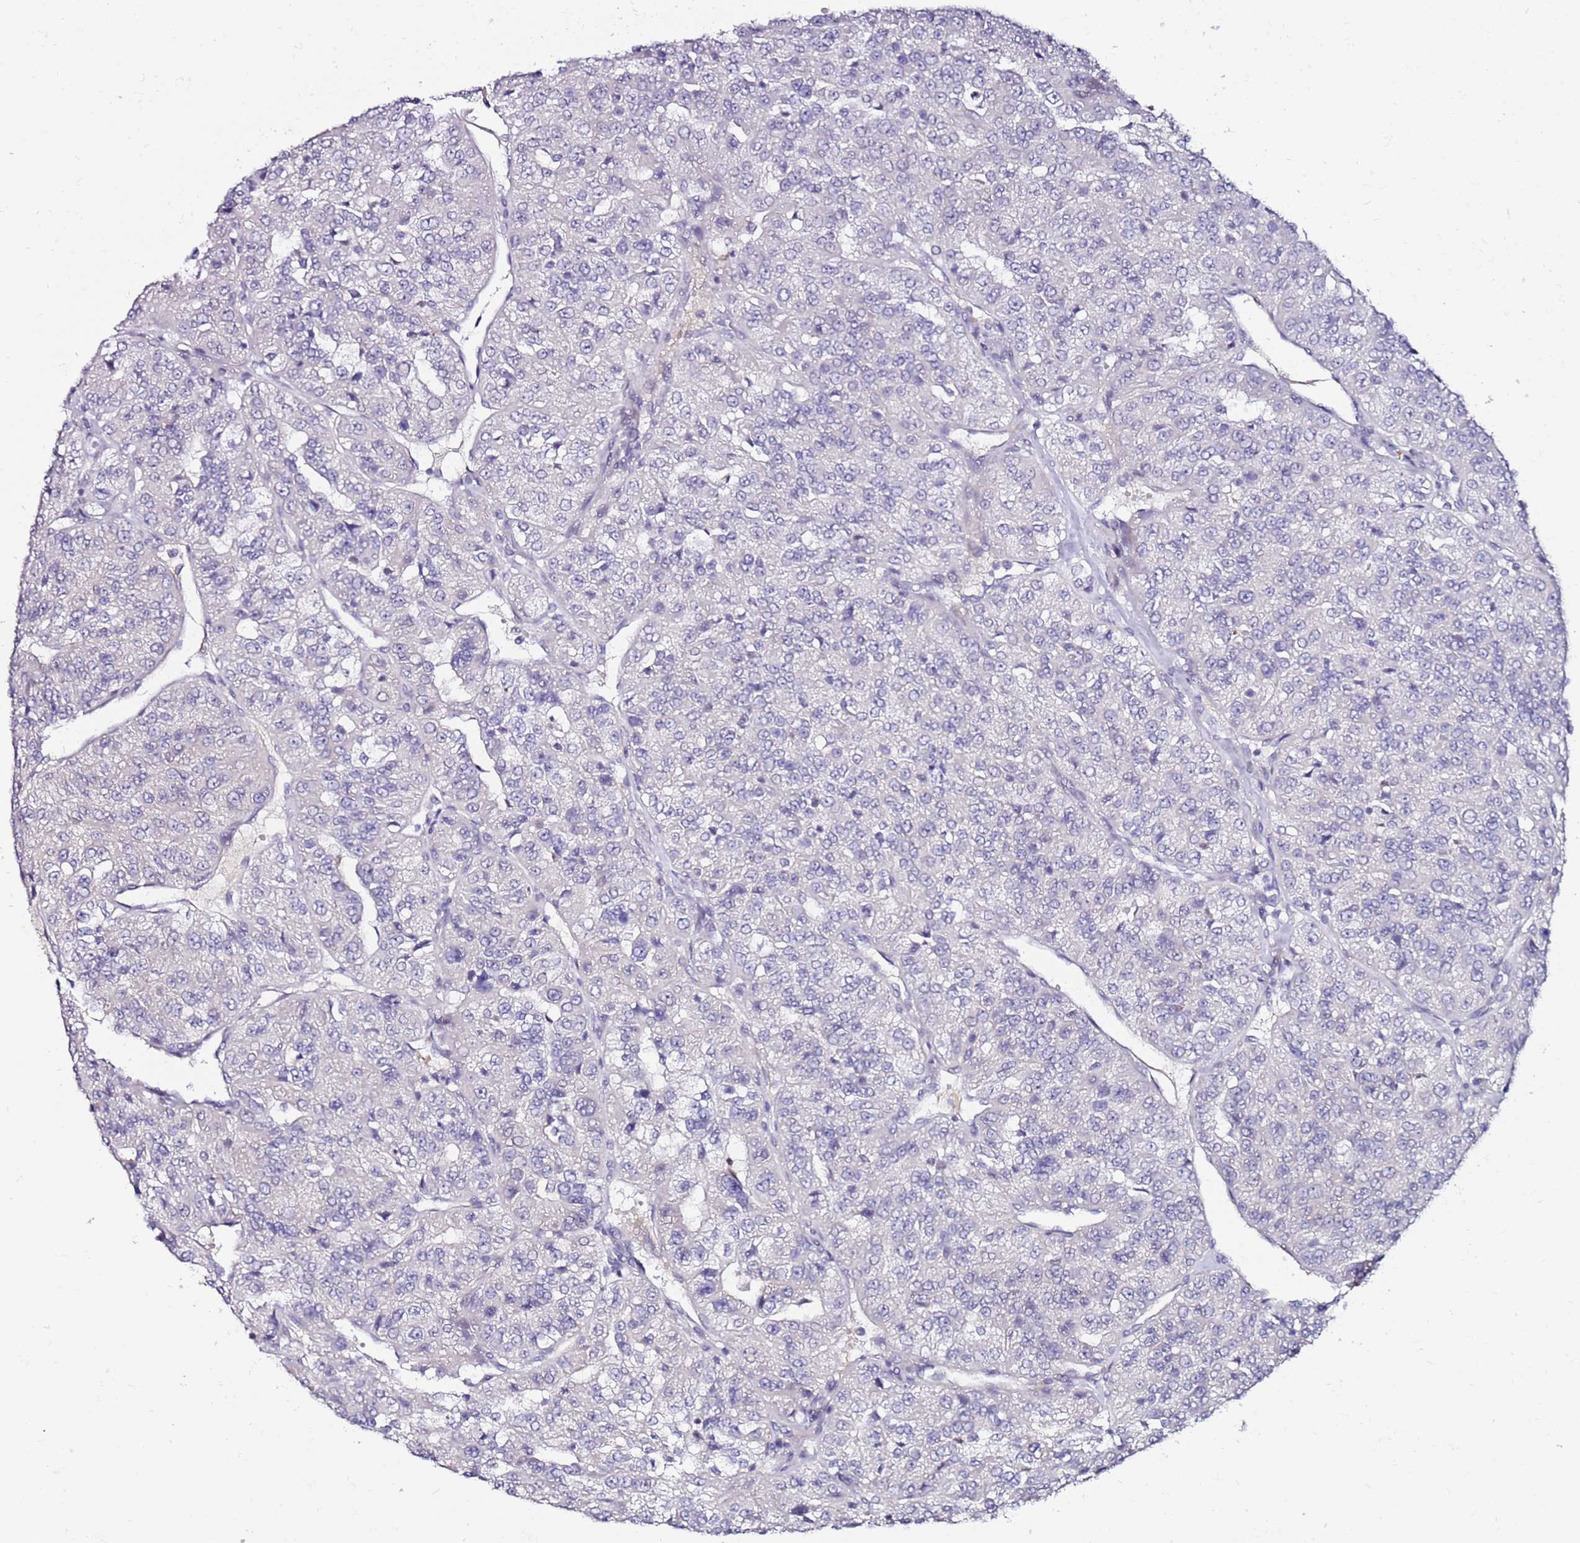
{"staining": {"intensity": "negative", "quantity": "none", "location": "none"}, "tissue": "renal cancer", "cell_type": "Tumor cells", "image_type": "cancer", "snomed": [{"axis": "morphology", "description": "Adenocarcinoma, NOS"}, {"axis": "topography", "description": "Kidney"}], "caption": "Renal cancer was stained to show a protein in brown. There is no significant staining in tumor cells.", "gene": "DUSP28", "patient": {"sex": "female", "age": 63}}